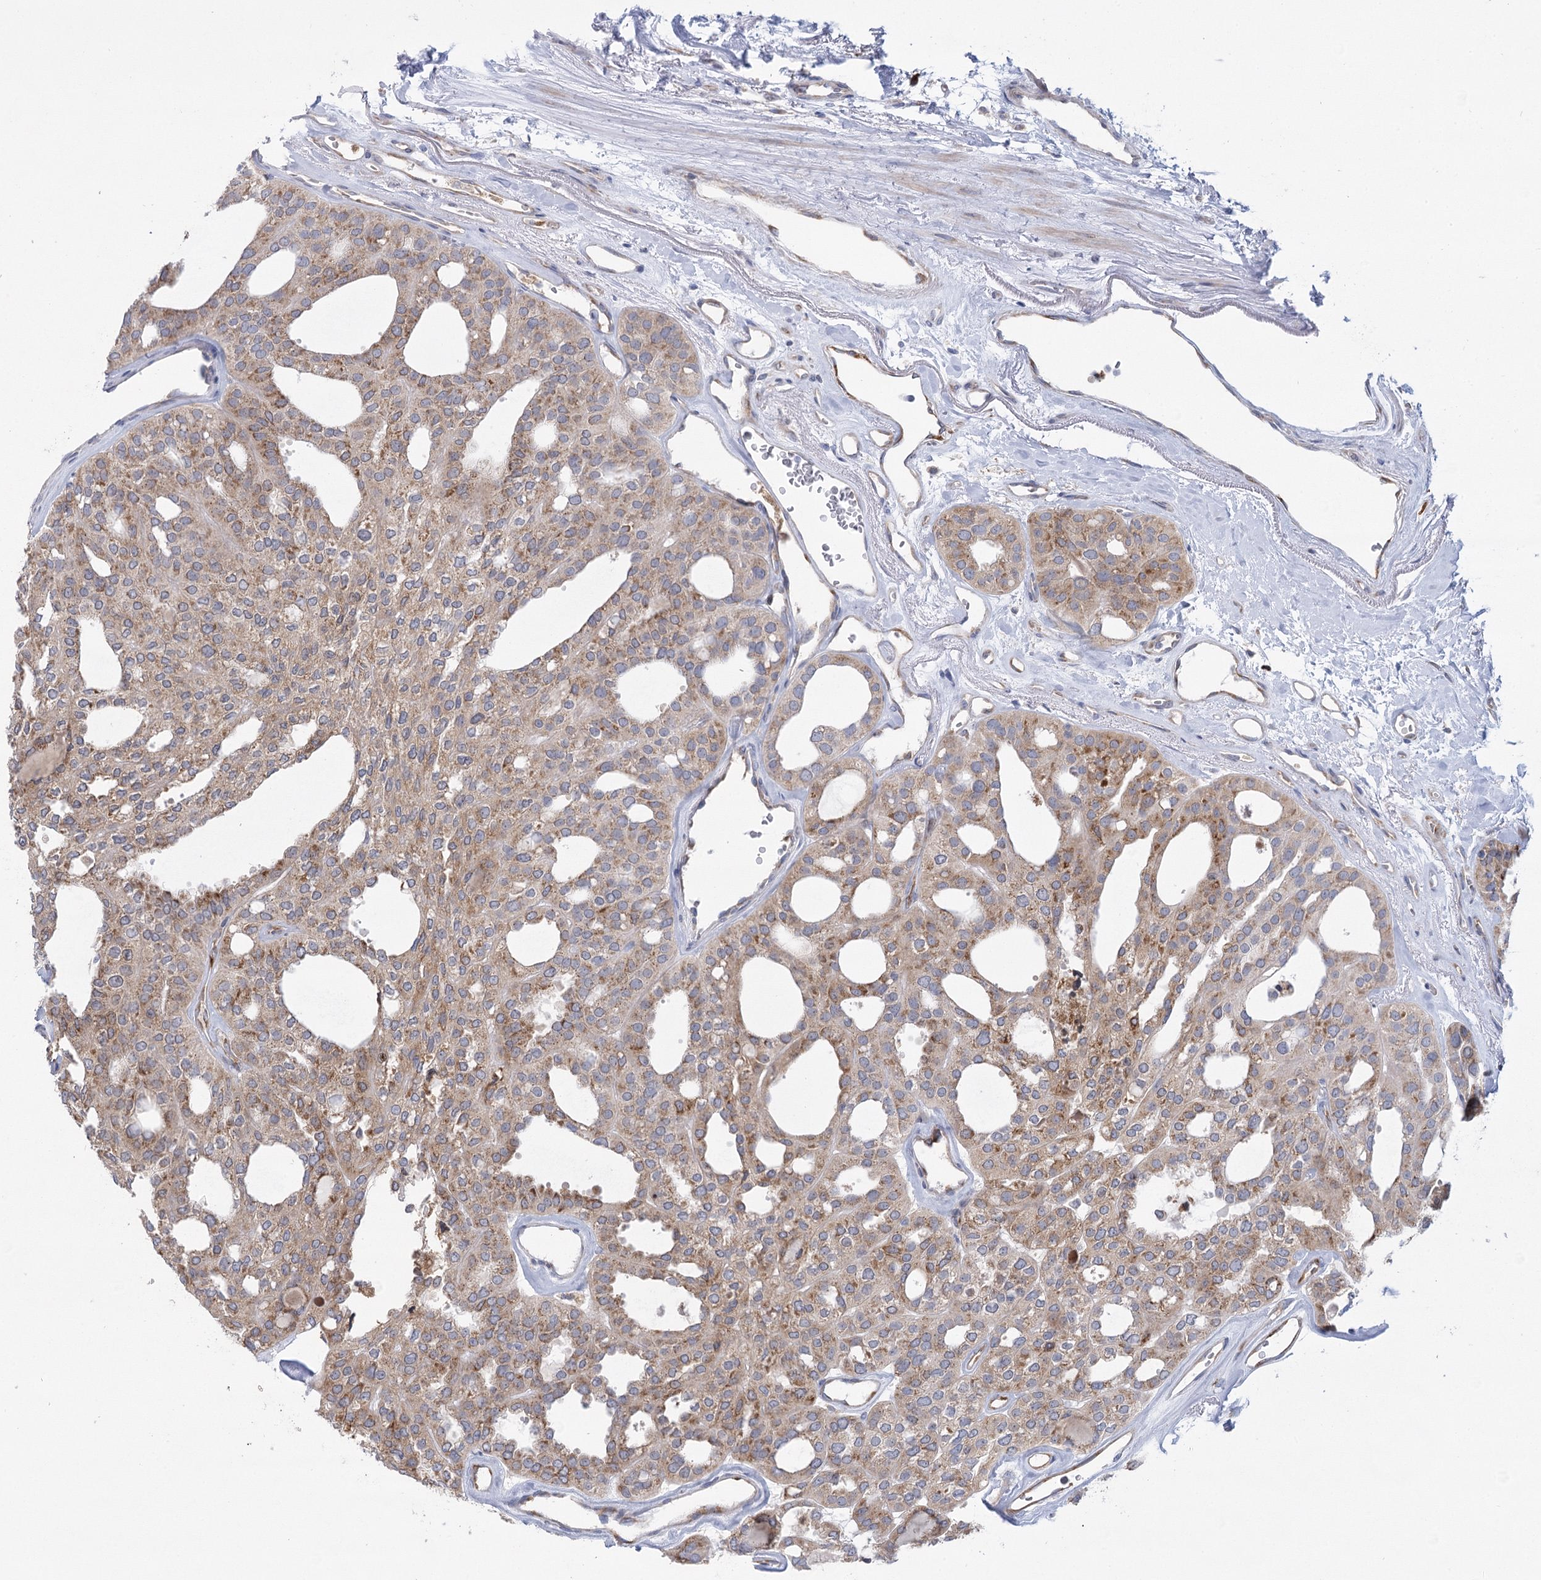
{"staining": {"intensity": "weak", "quantity": "25%-75%", "location": "cytoplasmic/membranous"}, "tissue": "thyroid cancer", "cell_type": "Tumor cells", "image_type": "cancer", "snomed": [{"axis": "morphology", "description": "Follicular adenoma carcinoma, NOS"}, {"axis": "topography", "description": "Thyroid gland"}], "caption": "Weak cytoplasmic/membranous protein staining is identified in approximately 25%-75% of tumor cells in thyroid cancer (follicular adenoma carcinoma). Using DAB (brown) and hematoxylin (blue) stains, captured at high magnification using brightfield microscopy.", "gene": "NCKAP5", "patient": {"sex": "male", "age": 75}}